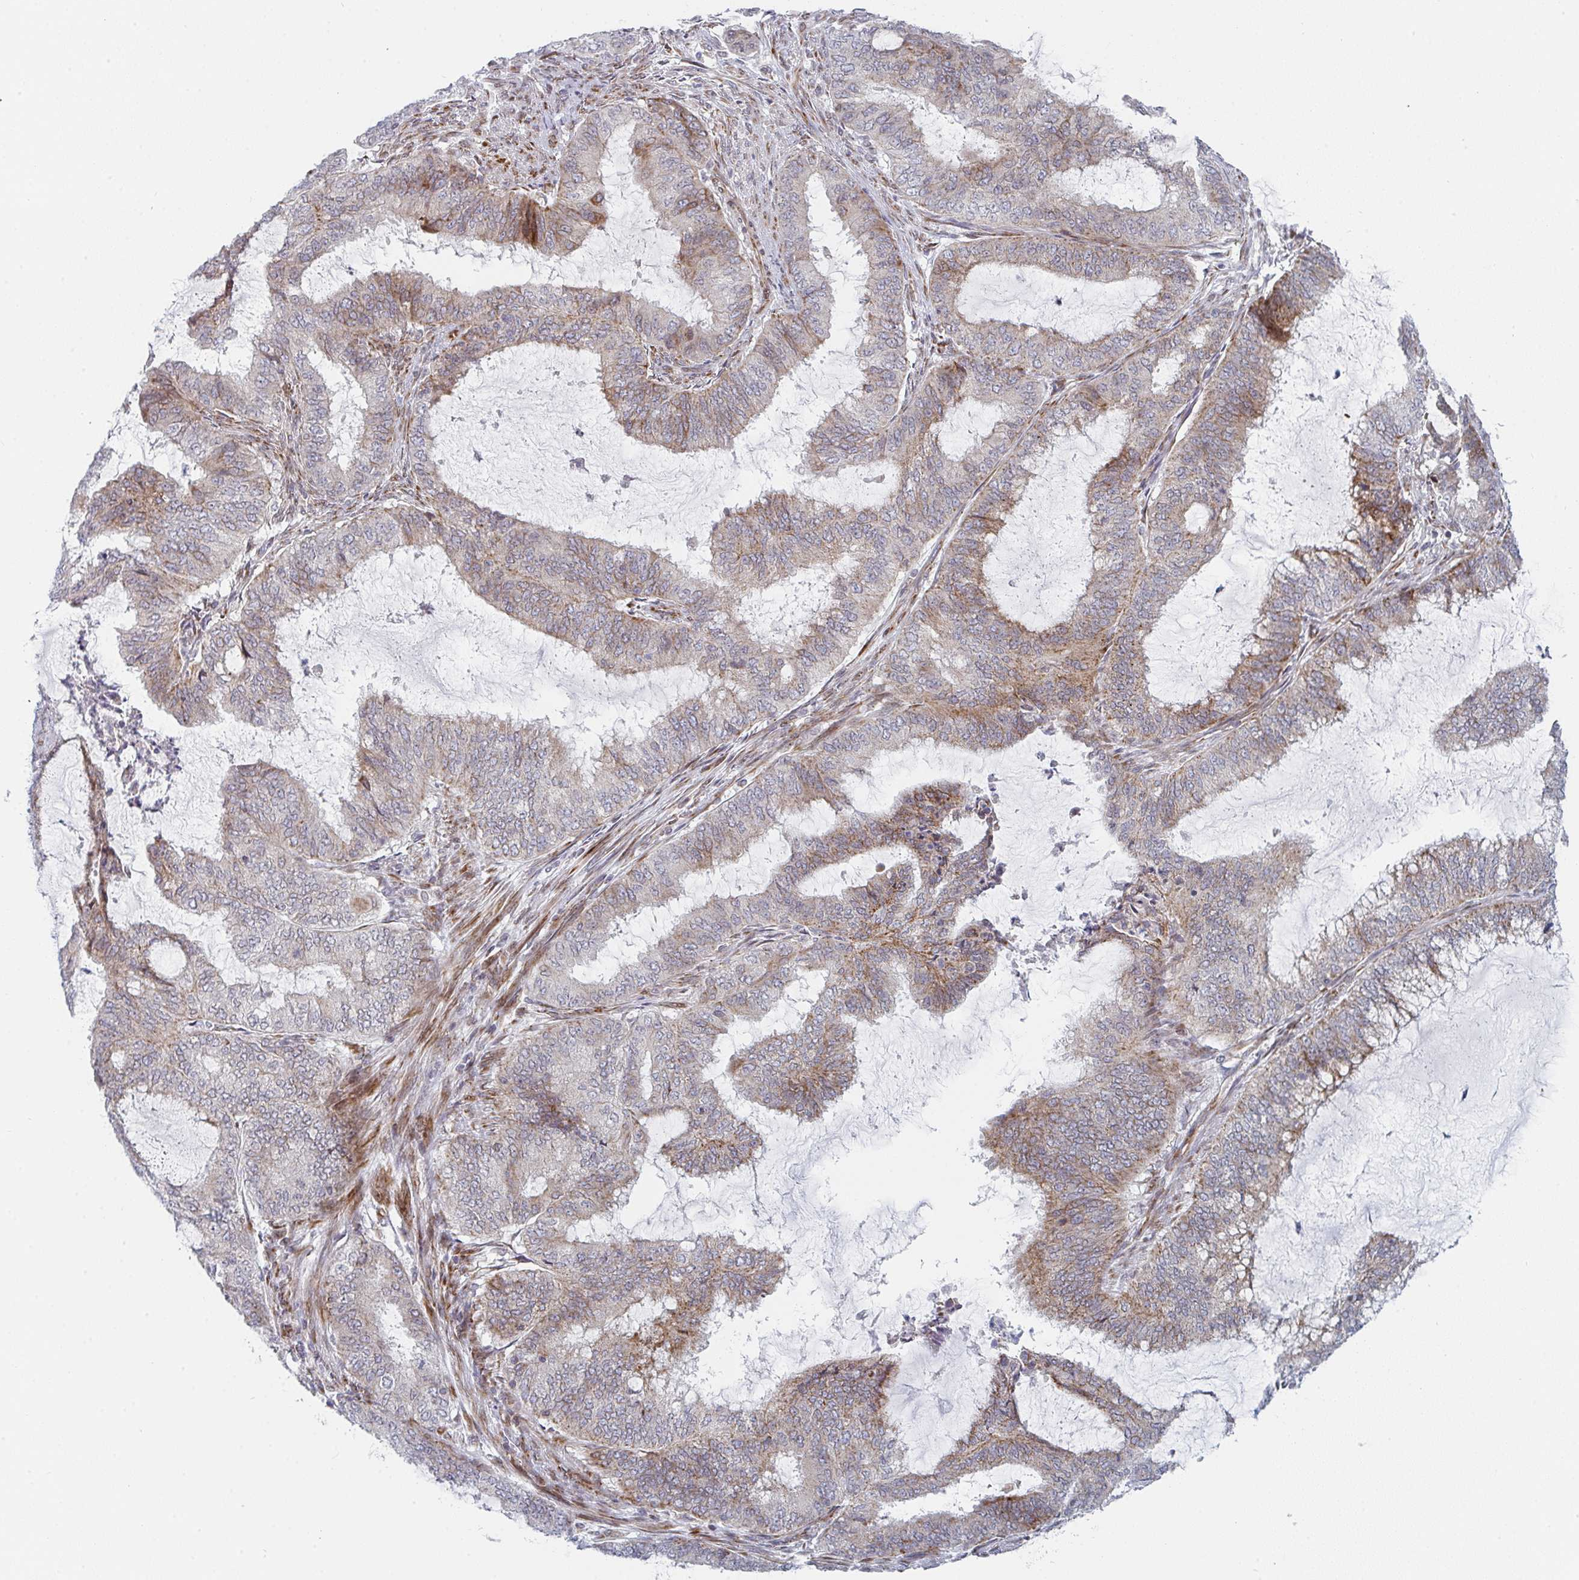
{"staining": {"intensity": "moderate", "quantity": "25%-75%", "location": "cytoplasmic/membranous,nuclear"}, "tissue": "endometrial cancer", "cell_type": "Tumor cells", "image_type": "cancer", "snomed": [{"axis": "morphology", "description": "Adenocarcinoma, NOS"}, {"axis": "topography", "description": "Endometrium"}], "caption": "About 25%-75% of tumor cells in human endometrial cancer exhibit moderate cytoplasmic/membranous and nuclear protein staining as visualized by brown immunohistochemical staining.", "gene": "PRKCH", "patient": {"sex": "female", "age": 51}}